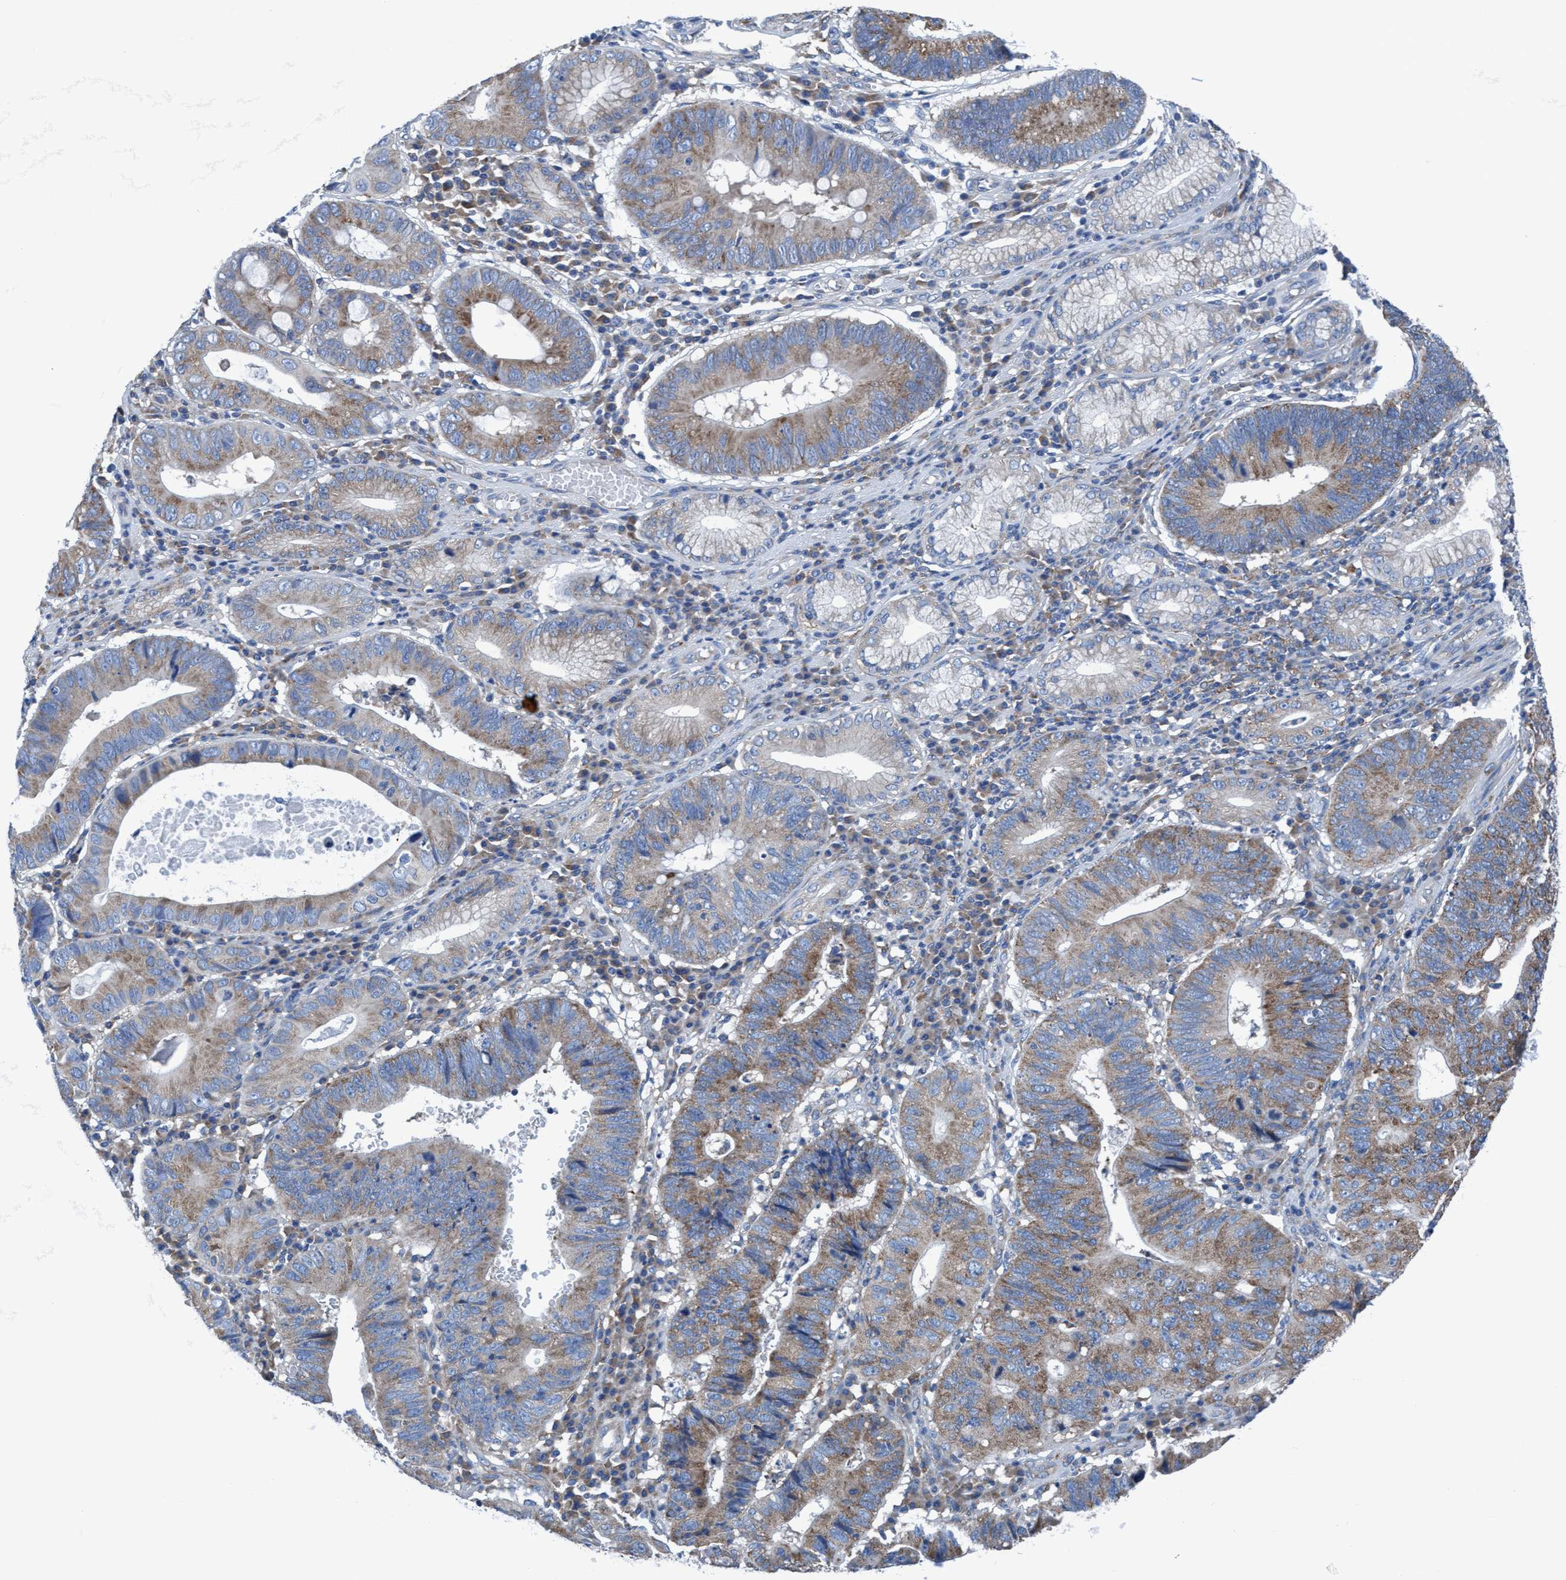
{"staining": {"intensity": "weak", "quantity": ">75%", "location": "cytoplasmic/membranous"}, "tissue": "stomach cancer", "cell_type": "Tumor cells", "image_type": "cancer", "snomed": [{"axis": "morphology", "description": "Adenocarcinoma, NOS"}, {"axis": "topography", "description": "Stomach"}], "caption": "Immunohistochemistry image of neoplastic tissue: human stomach cancer (adenocarcinoma) stained using IHC reveals low levels of weak protein expression localized specifically in the cytoplasmic/membranous of tumor cells, appearing as a cytoplasmic/membranous brown color.", "gene": "NMT1", "patient": {"sex": "male", "age": 59}}